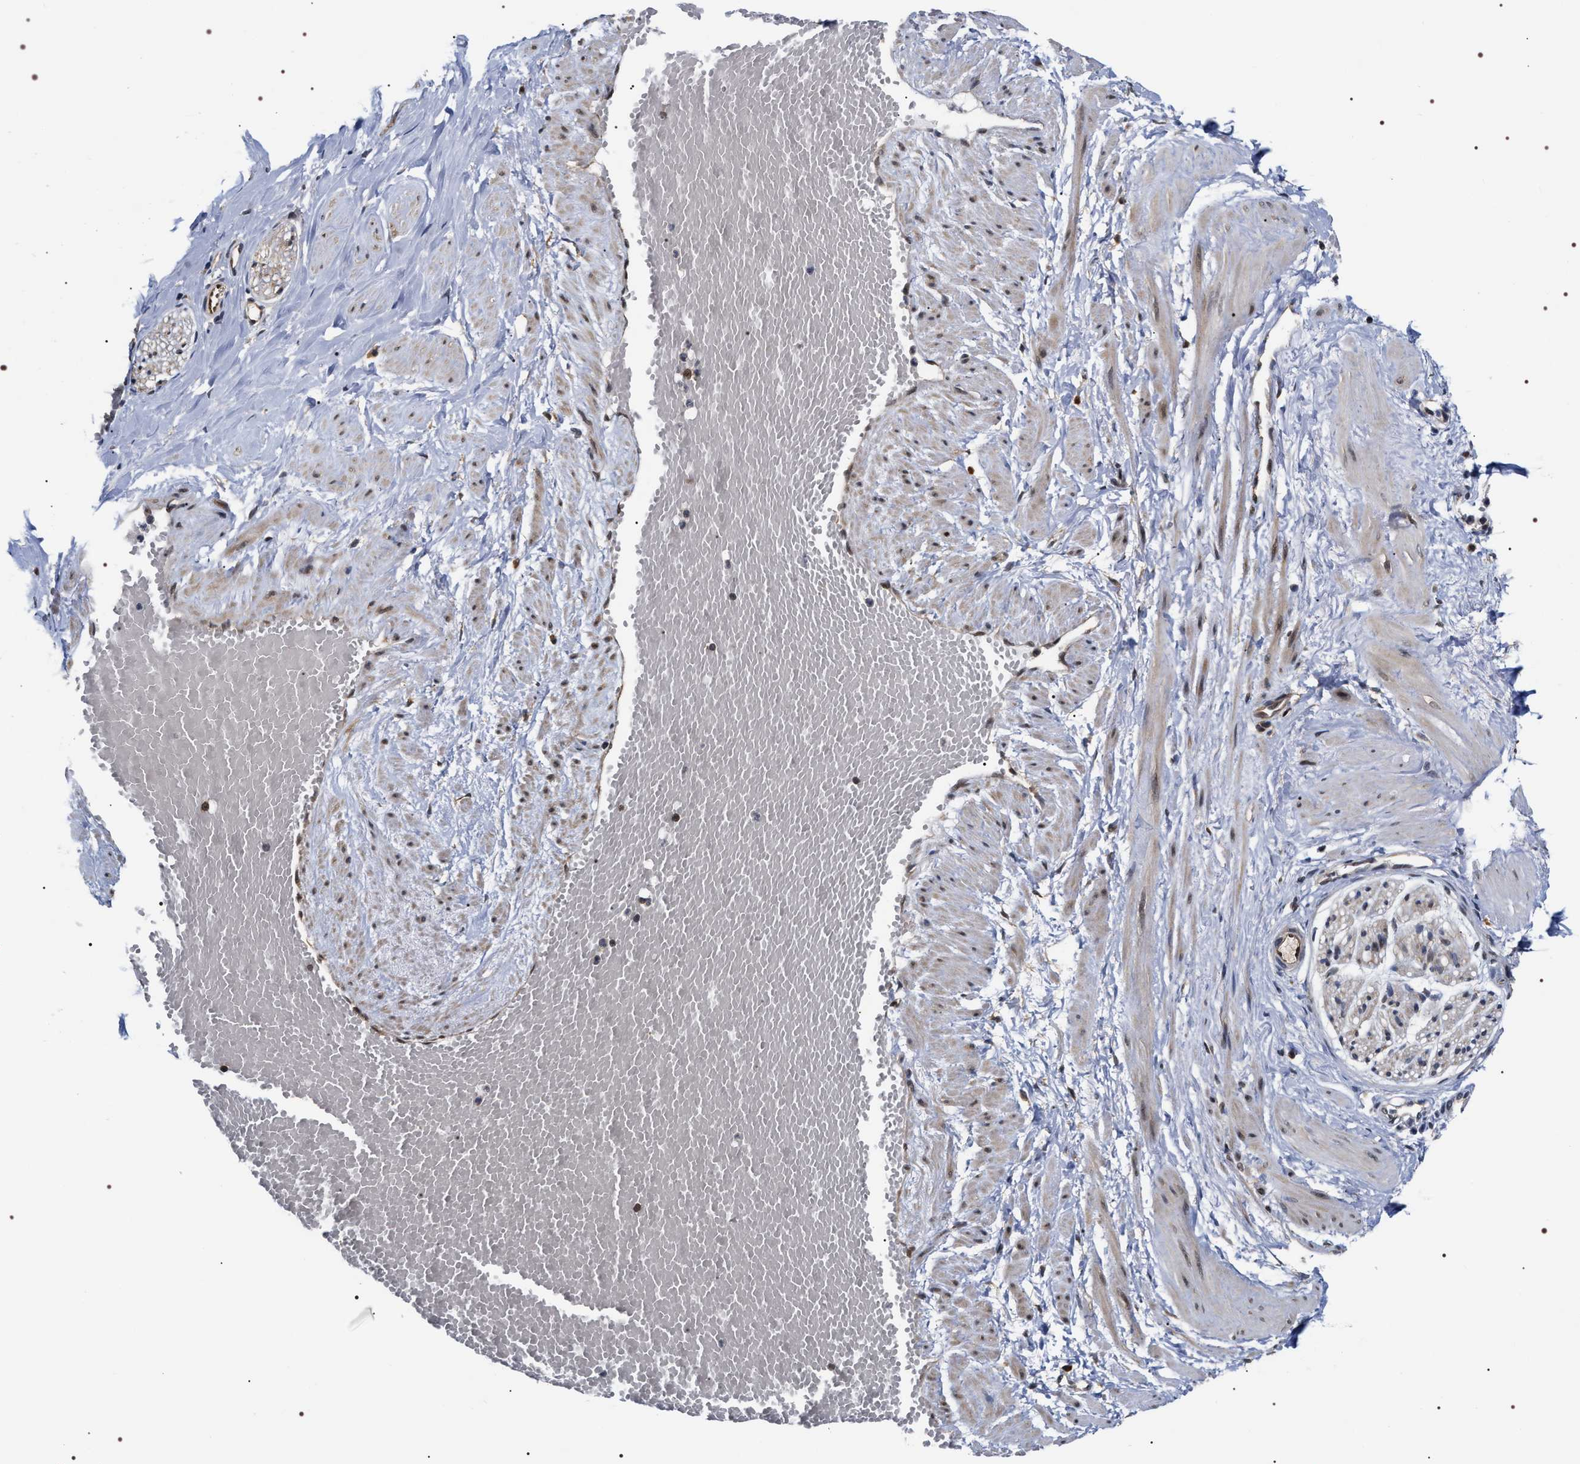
{"staining": {"intensity": "moderate", "quantity": "25%-75%", "location": "cytoplasmic/membranous"}, "tissue": "adipose tissue", "cell_type": "Adipocytes", "image_type": "normal", "snomed": [{"axis": "morphology", "description": "Normal tissue, NOS"}, {"axis": "topography", "description": "Soft tissue"}, {"axis": "topography", "description": "Vascular tissue"}], "caption": "Moderate cytoplasmic/membranous staining for a protein is identified in about 25%-75% of adipocytes of benign adipose tissue using IHC.", "gene": "BAG6", "patient": {"sex": "female", "age": 35}}